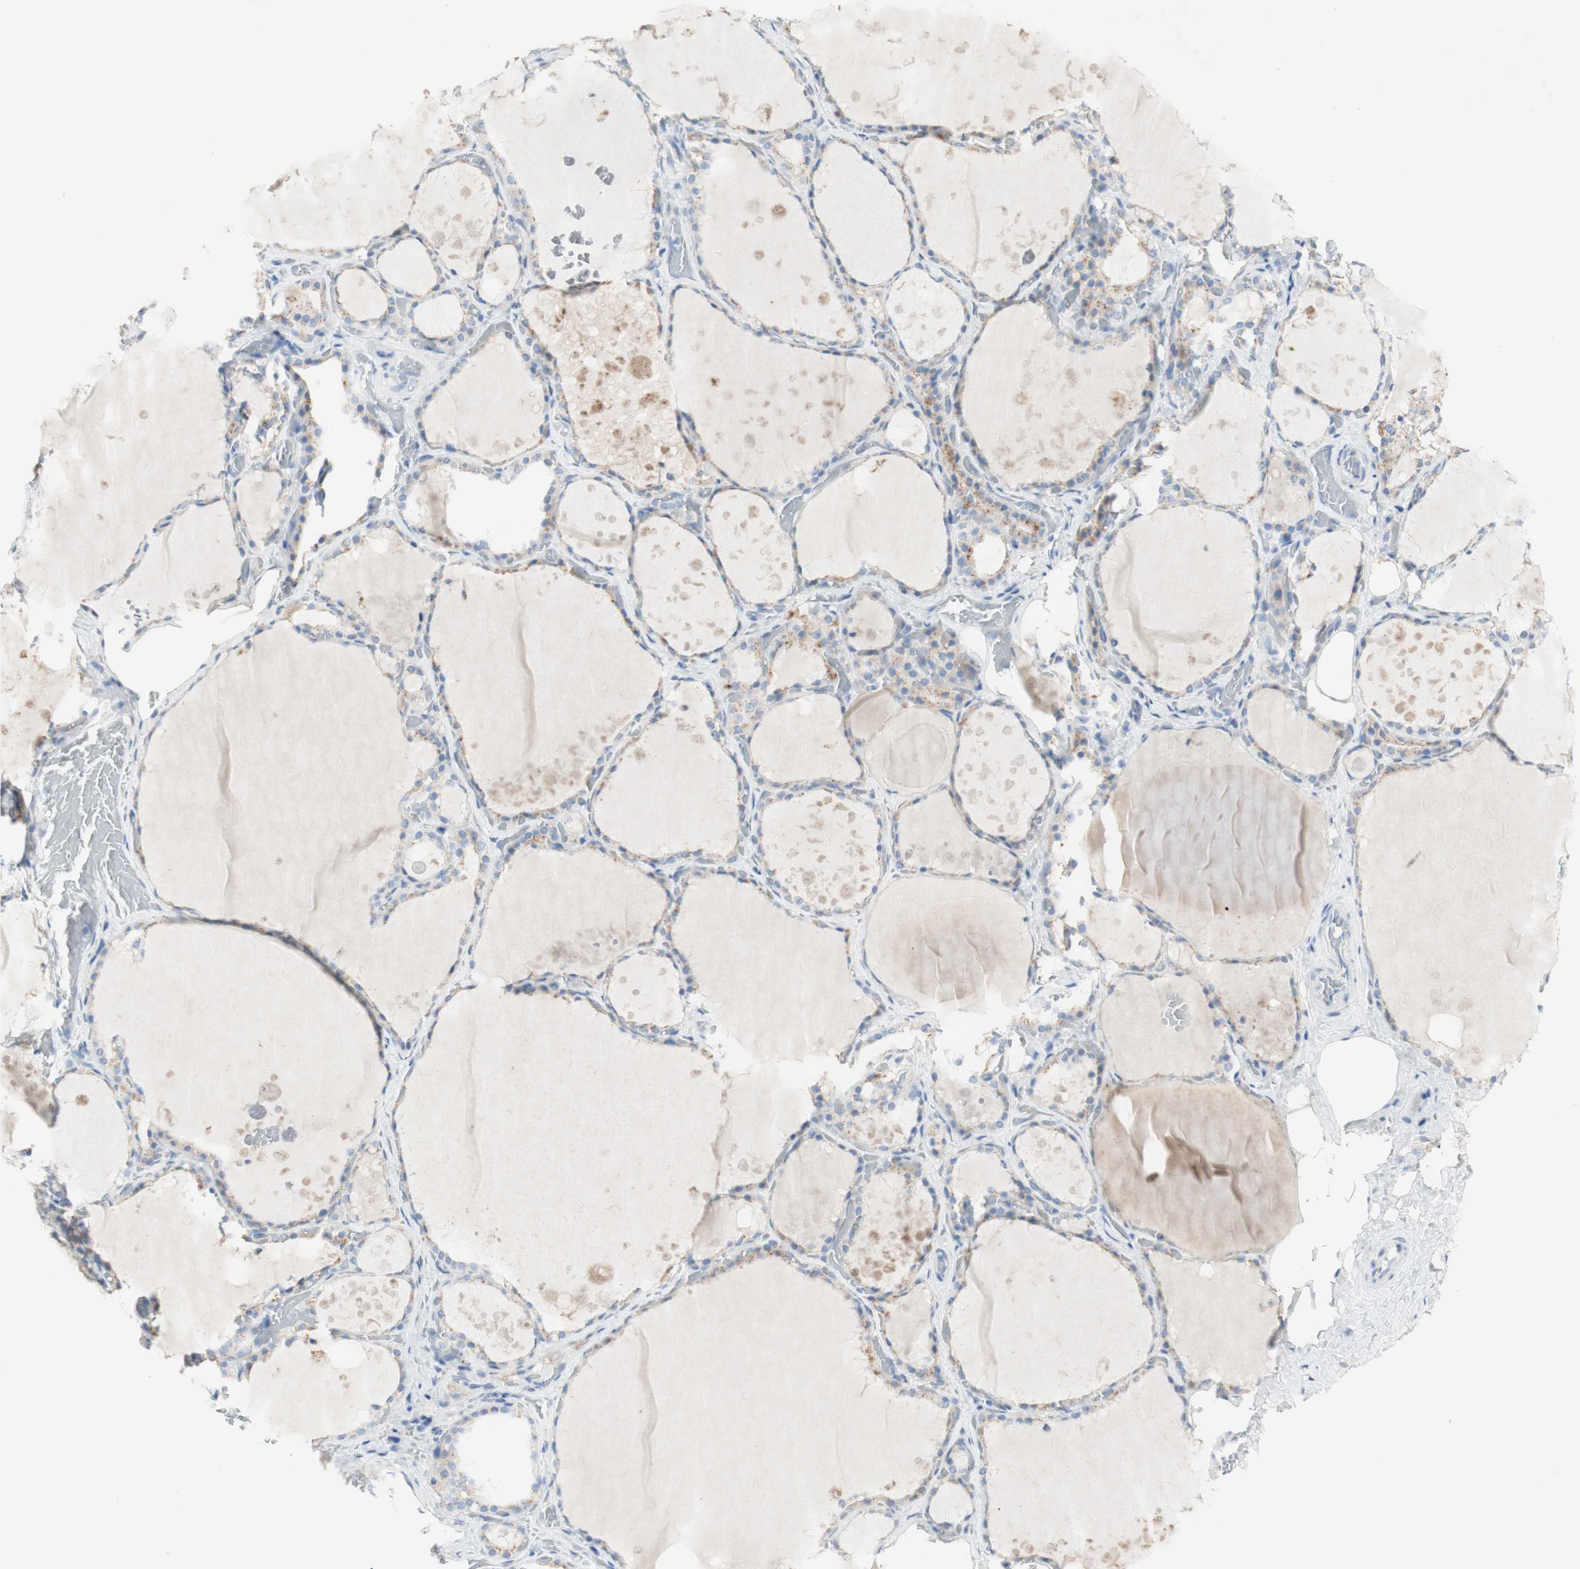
{"staining": {"intensity": "moderate", "quantity": ">75%", "location": "cytoplasmic/membranous"}, "tissue": "thyroid gland", "cell_type": "Glandular cells", "image_type": "normal", "snomed": [{"axis": "morphology", "description": "Normal tissue, NOS"}, {"axis": "topography", "description": "Thyroid gland"}], "caption": "Protein expression analysis of benign thyroid gland exhibits moderate cytoplasmic/membranous staining in approximately >75% of glandular cells. The staining is performed using DAB brown chromogen to label protein expression. The nuclei are counter-stained blue using hematoxylin.", "gene": "MANEA", "patient": {"sex": "male", "age": 61}}